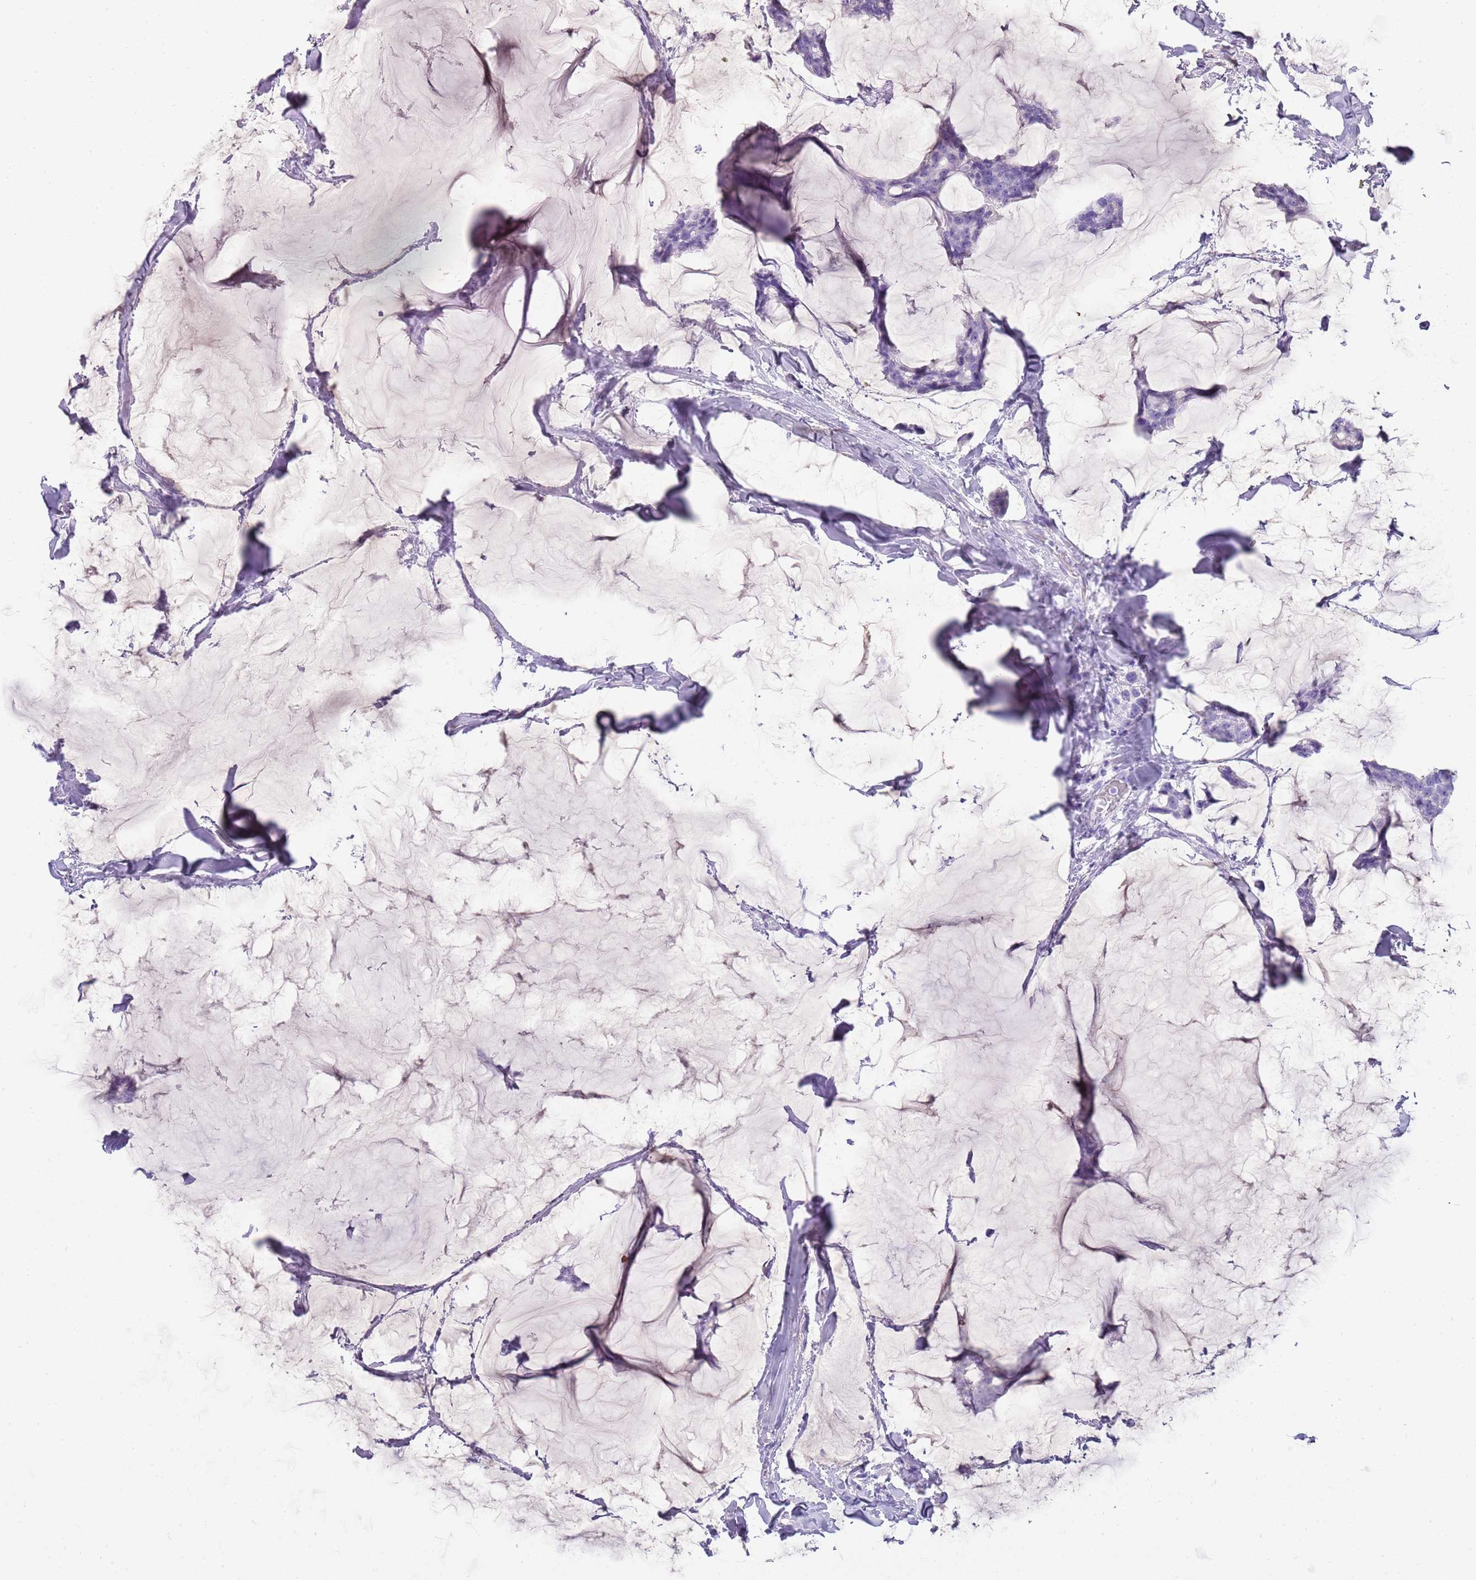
{"staining": {"intensity": "negative", "quantity": "none", "location": "none"}, "tissue": "breast cancer", "cell_type": "Tumor cells", "image_type": "cancer", "snomed": [{"axis": "morphology", "description": "Duct carcinoma"}, {"axis": "topography", "description": "Breast"}], "caption": "Breast cancer stained for a protein using immunohistochemistry displays no expression tumor cells.", "gene": "NBPF3", "patient": {"sex": "female", "age": 93}}